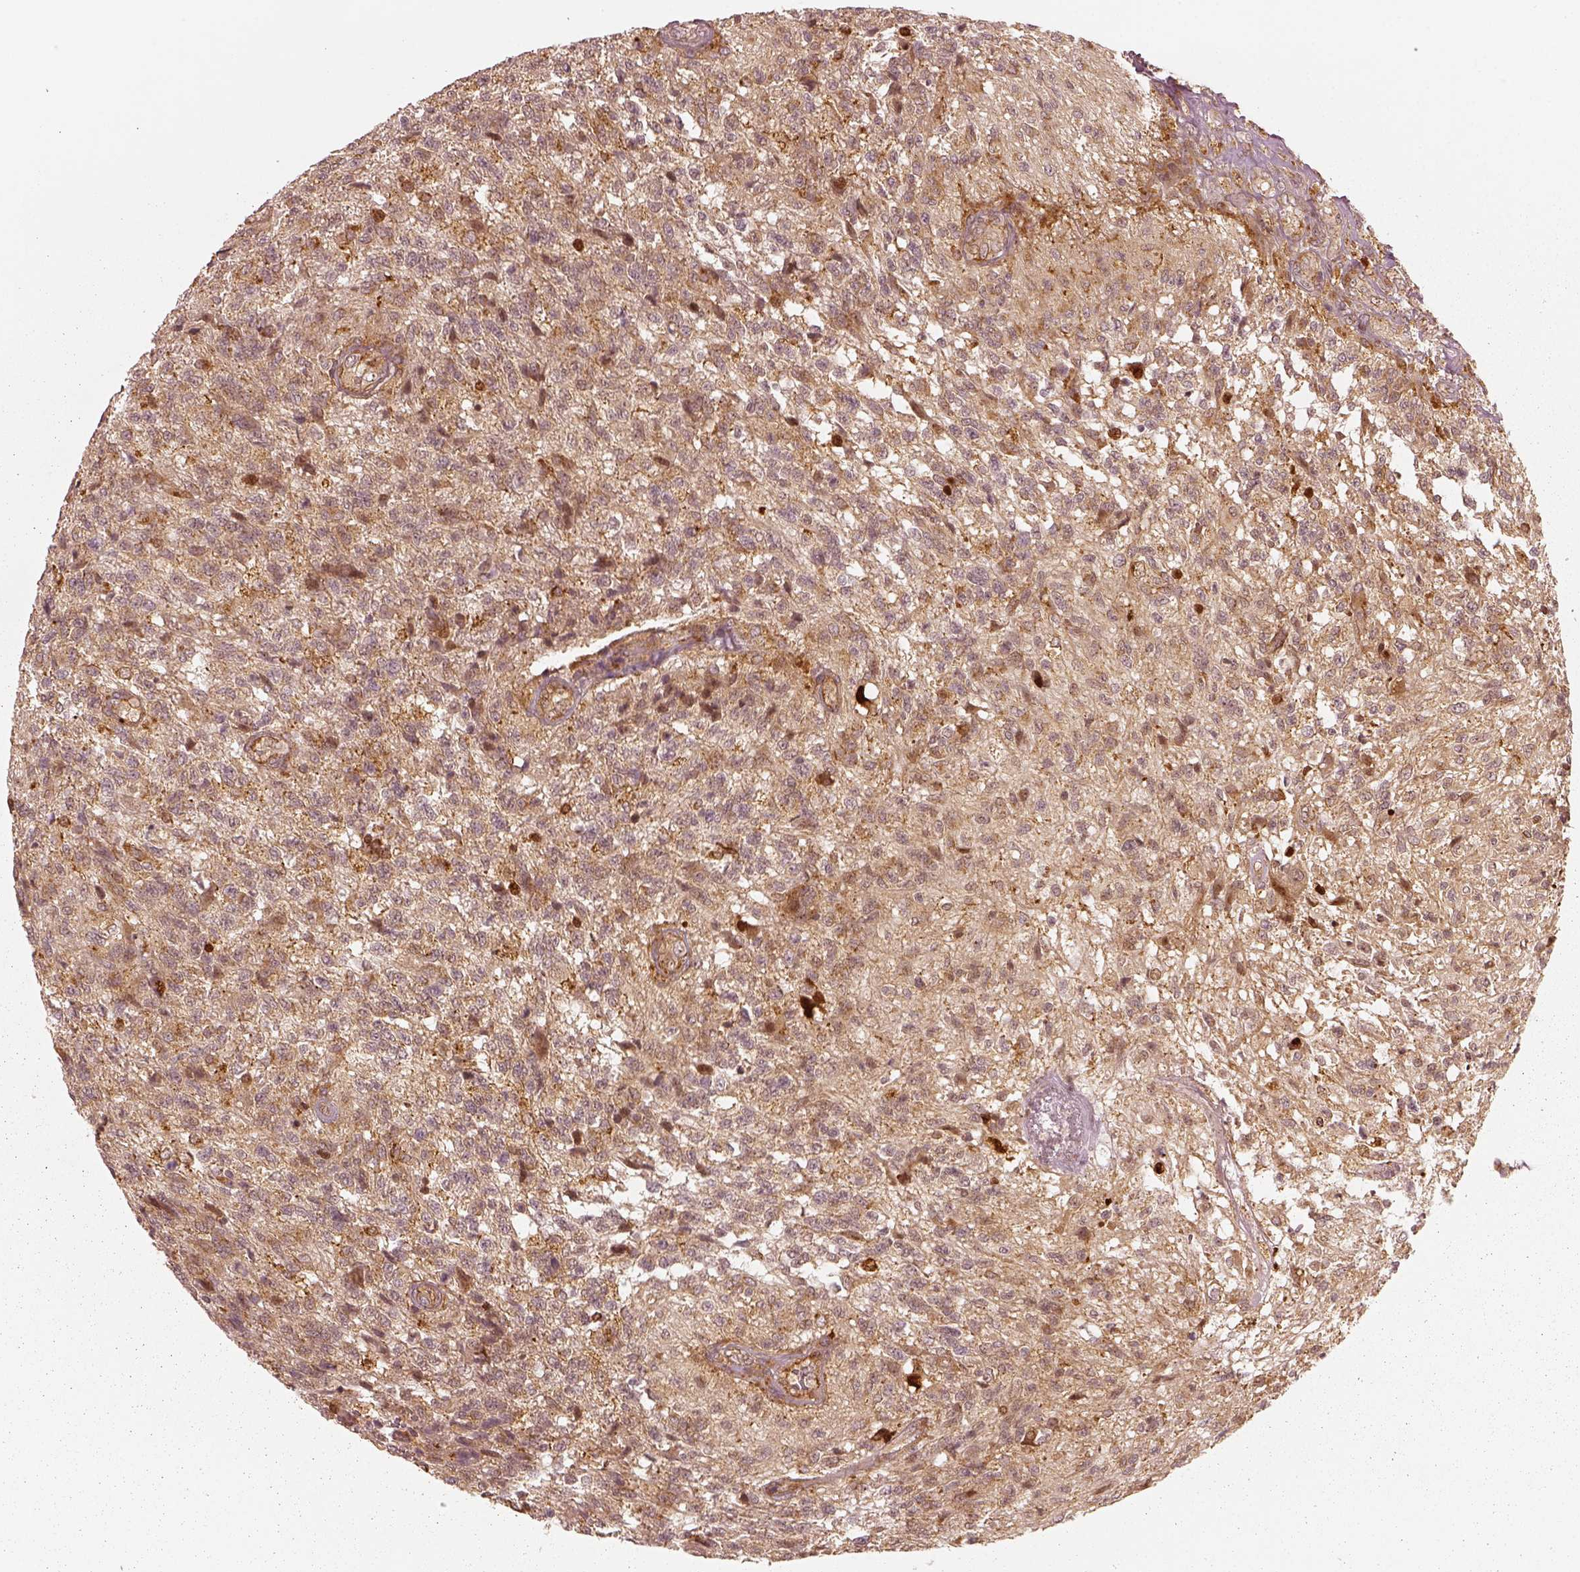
{"staining": {"intensity": "weak", "quantity": "25%-75%", "location": "cytoplasmic/membranous"}, "tissue": "glioma", "cell_type": "Tumor cells", "image_type": "cancer", "snomed": [{"axis": "morphology", "description": "Glioma, malignant, High grade"}, {"axis": "topography", "description": "Brain"}], "caption": "Glioma stained for a protein reveals weak cytoplasmic/membranous positivity in tumor cells. The staining is performed using DAB (3,3'-diaminobenzidine) brown chromogen to label protein expression. The nuclei are counter-stained blue using hematoxylin.", "gene": "SLC12A9", "patient": {"sex": "male", "age": 56}}